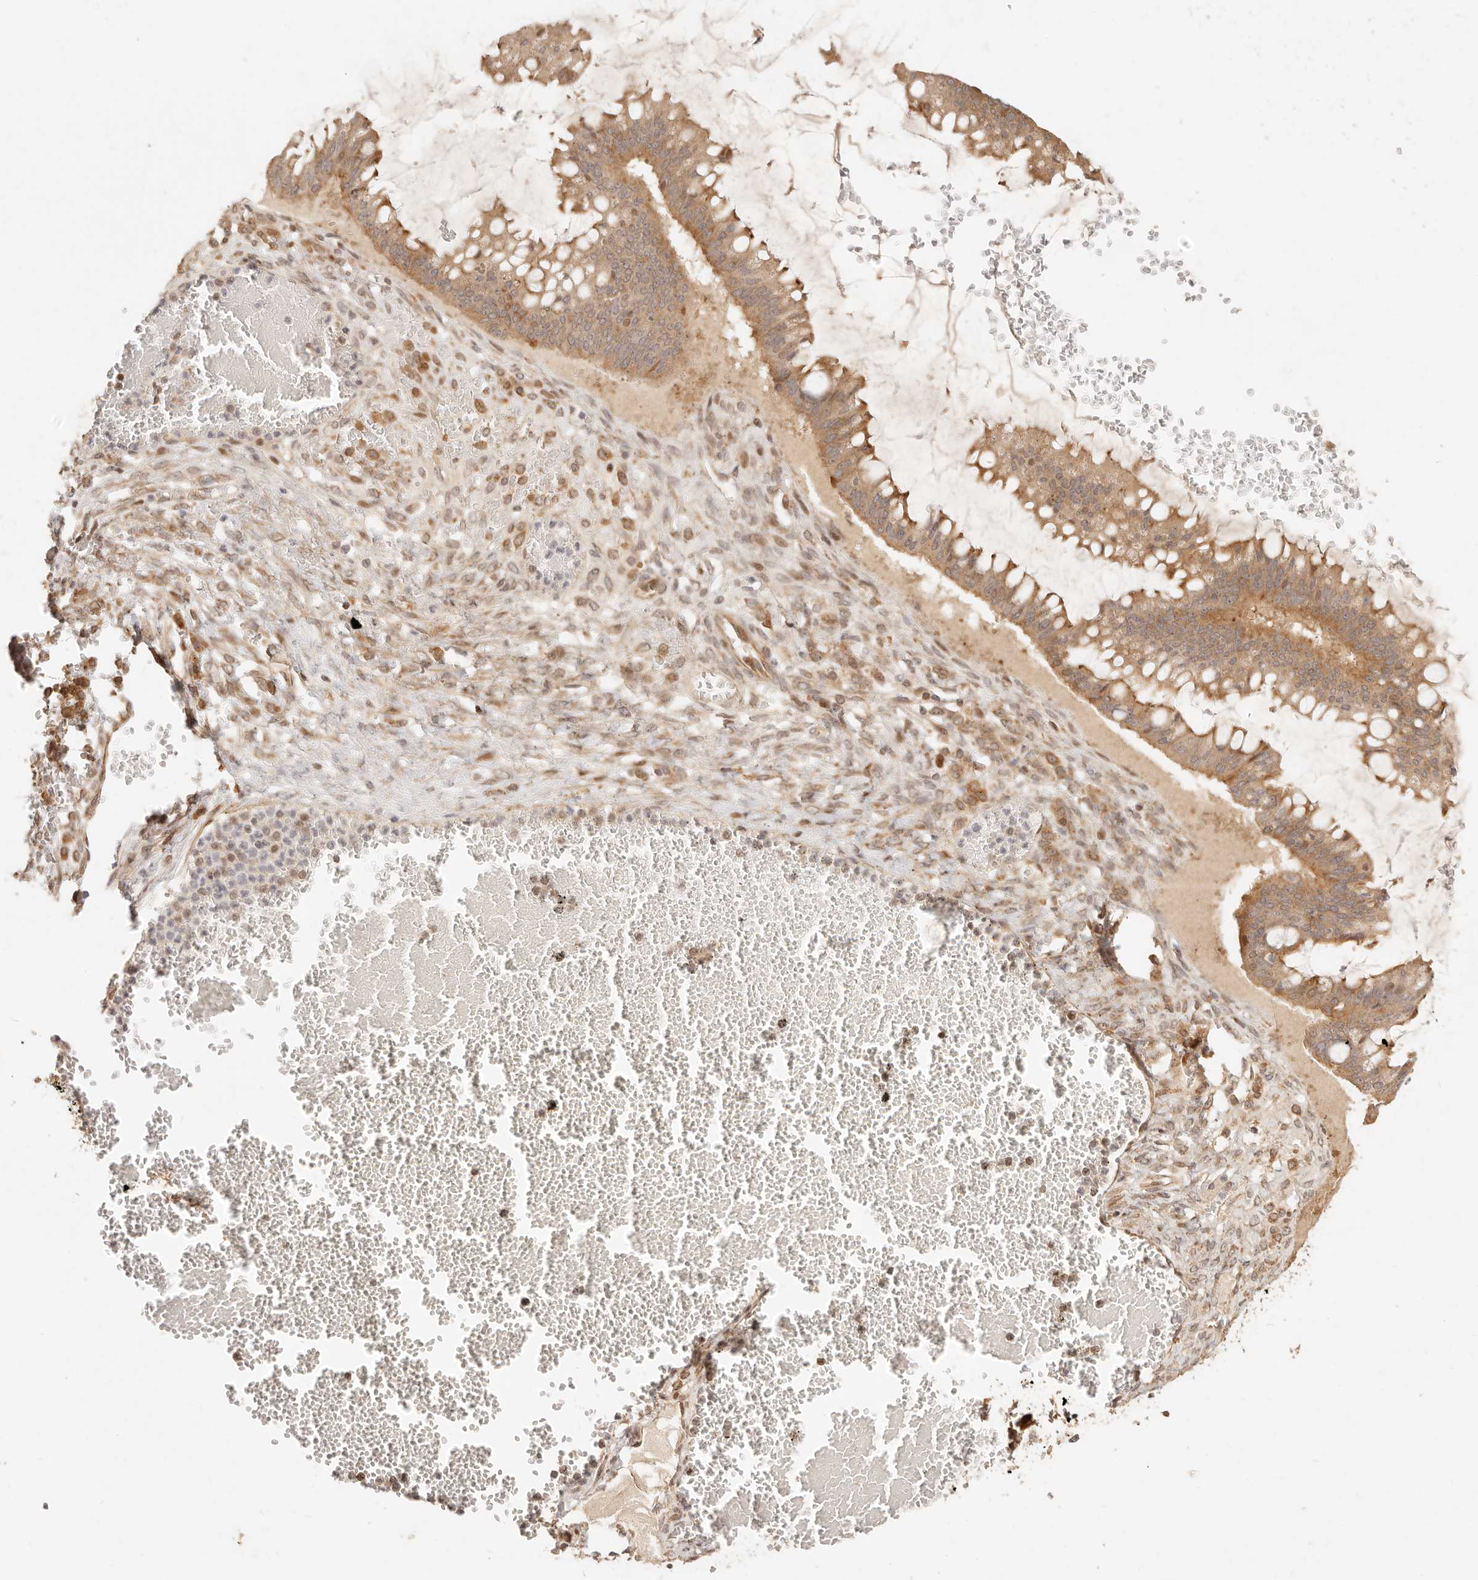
{"staining": {"intensity": "moderate", "quantity": ">75%", "location": "cytoplasmic/membranous"}, "tissue": "ovarian cancer", "cell_type": "Tumor cells", "image_type": "cancer", "snomed": [{"axis": "morphology", "description": "Cystadenocarcinoma, mucinous, NOS"}, {"axis": "topography", "description": "Ovary"}], "caption": "Human ovarian cancer (mucinous cystadenocarcinoma) stained with a brown dye reveals moderate cytoplasmic/membranous positive staining in approximately >75% of tumor cells.", "gene": "TIMM17A", "patient": {"sex": "female", "age": 73}}